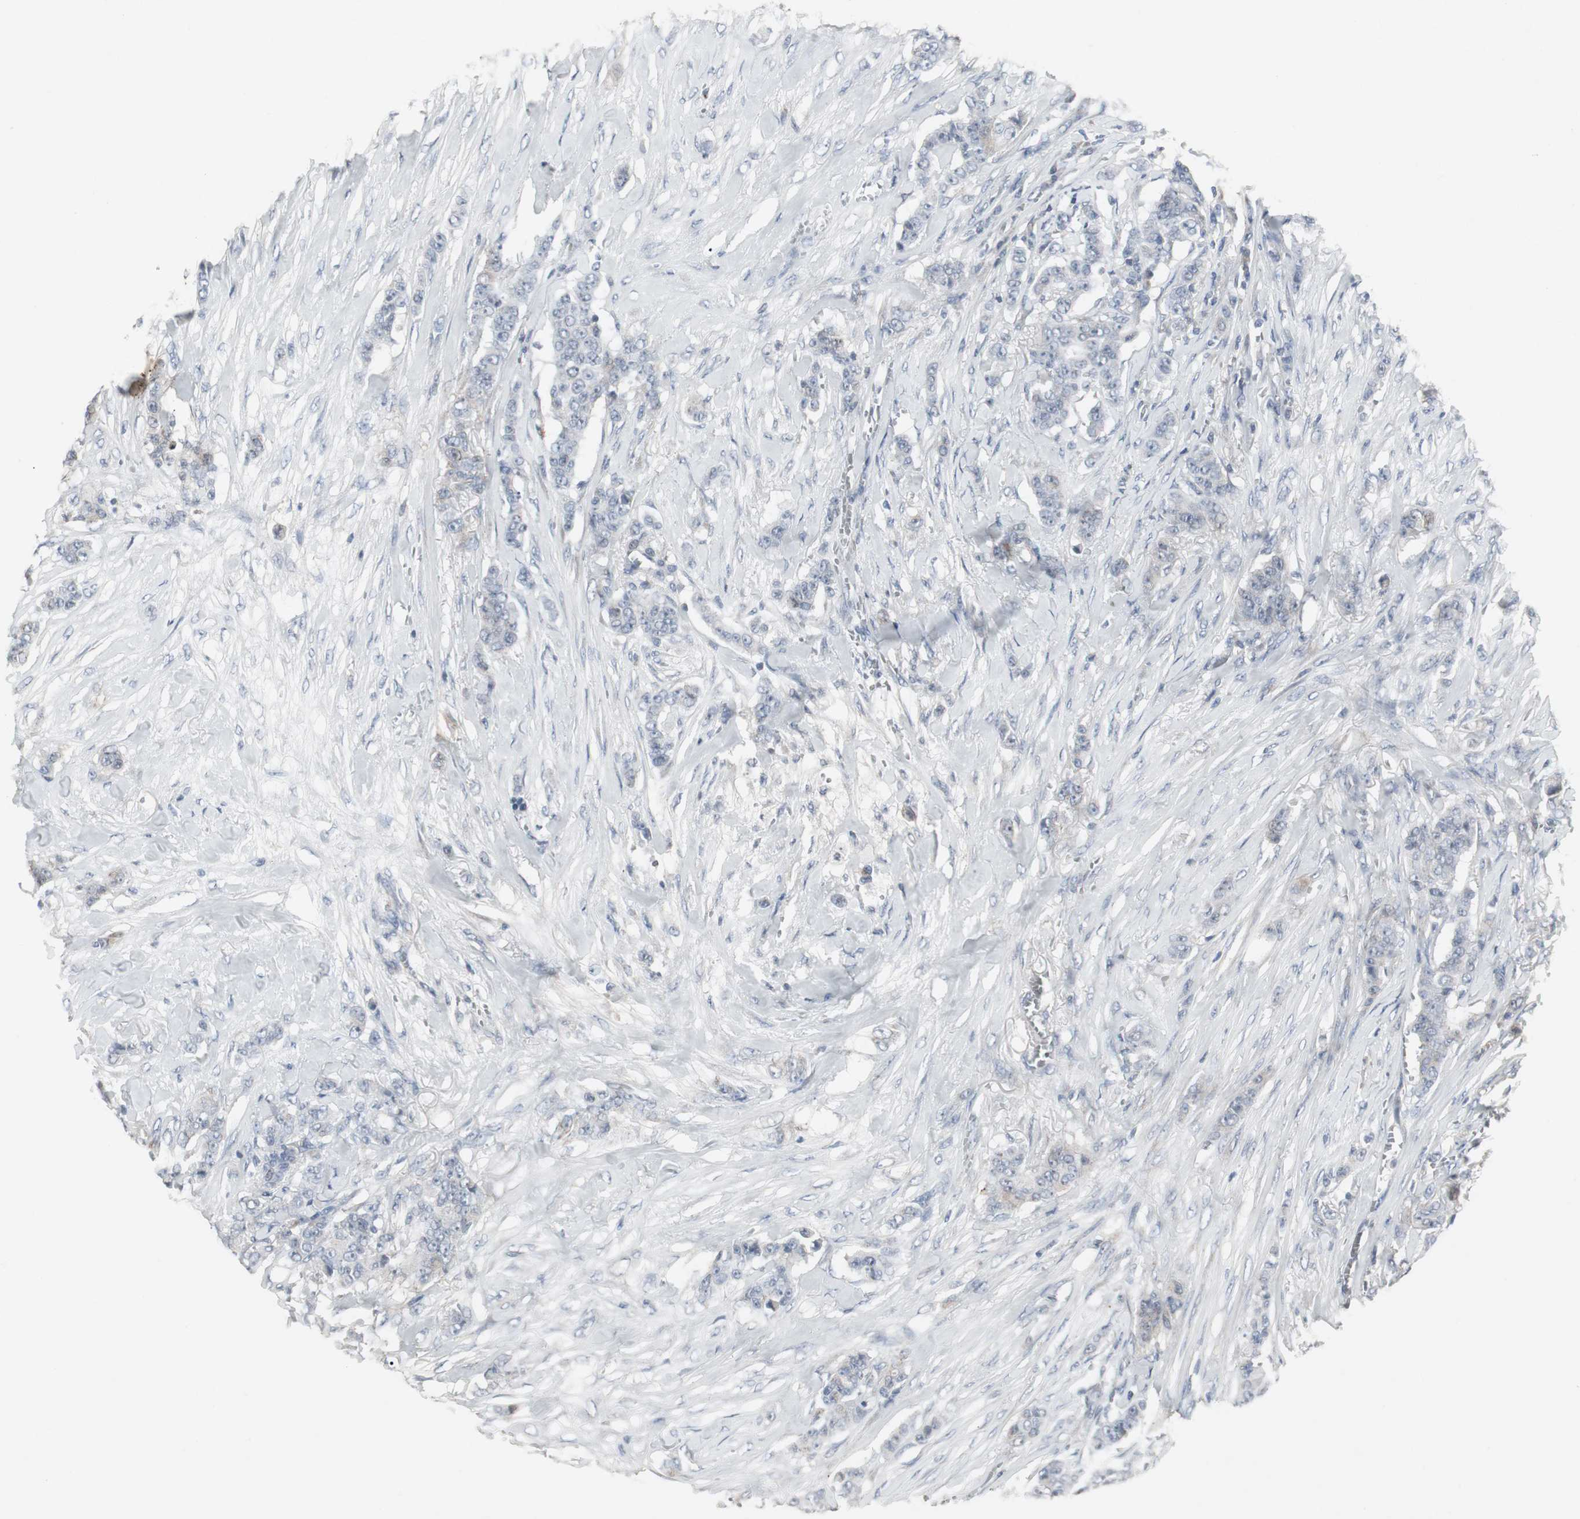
{"staining": {"intensity": "negative", "quantity": "none", "location": "none"}, "tissue": "breast cancer", "cell_type": "Tumor cells", "image_type": "cancer", "snomed": [{"axis": "morphology", "description": "Duct carcinoma"}, {"axis": "topography", "description": "Breast"}], "caption": "Immunohistochemical staining of breast infiltrating ductal carcinoma exhibits no significant expression in tumor cells.", "gene": "ACAA1", "patient": {"sex": "female", "age": 40}}